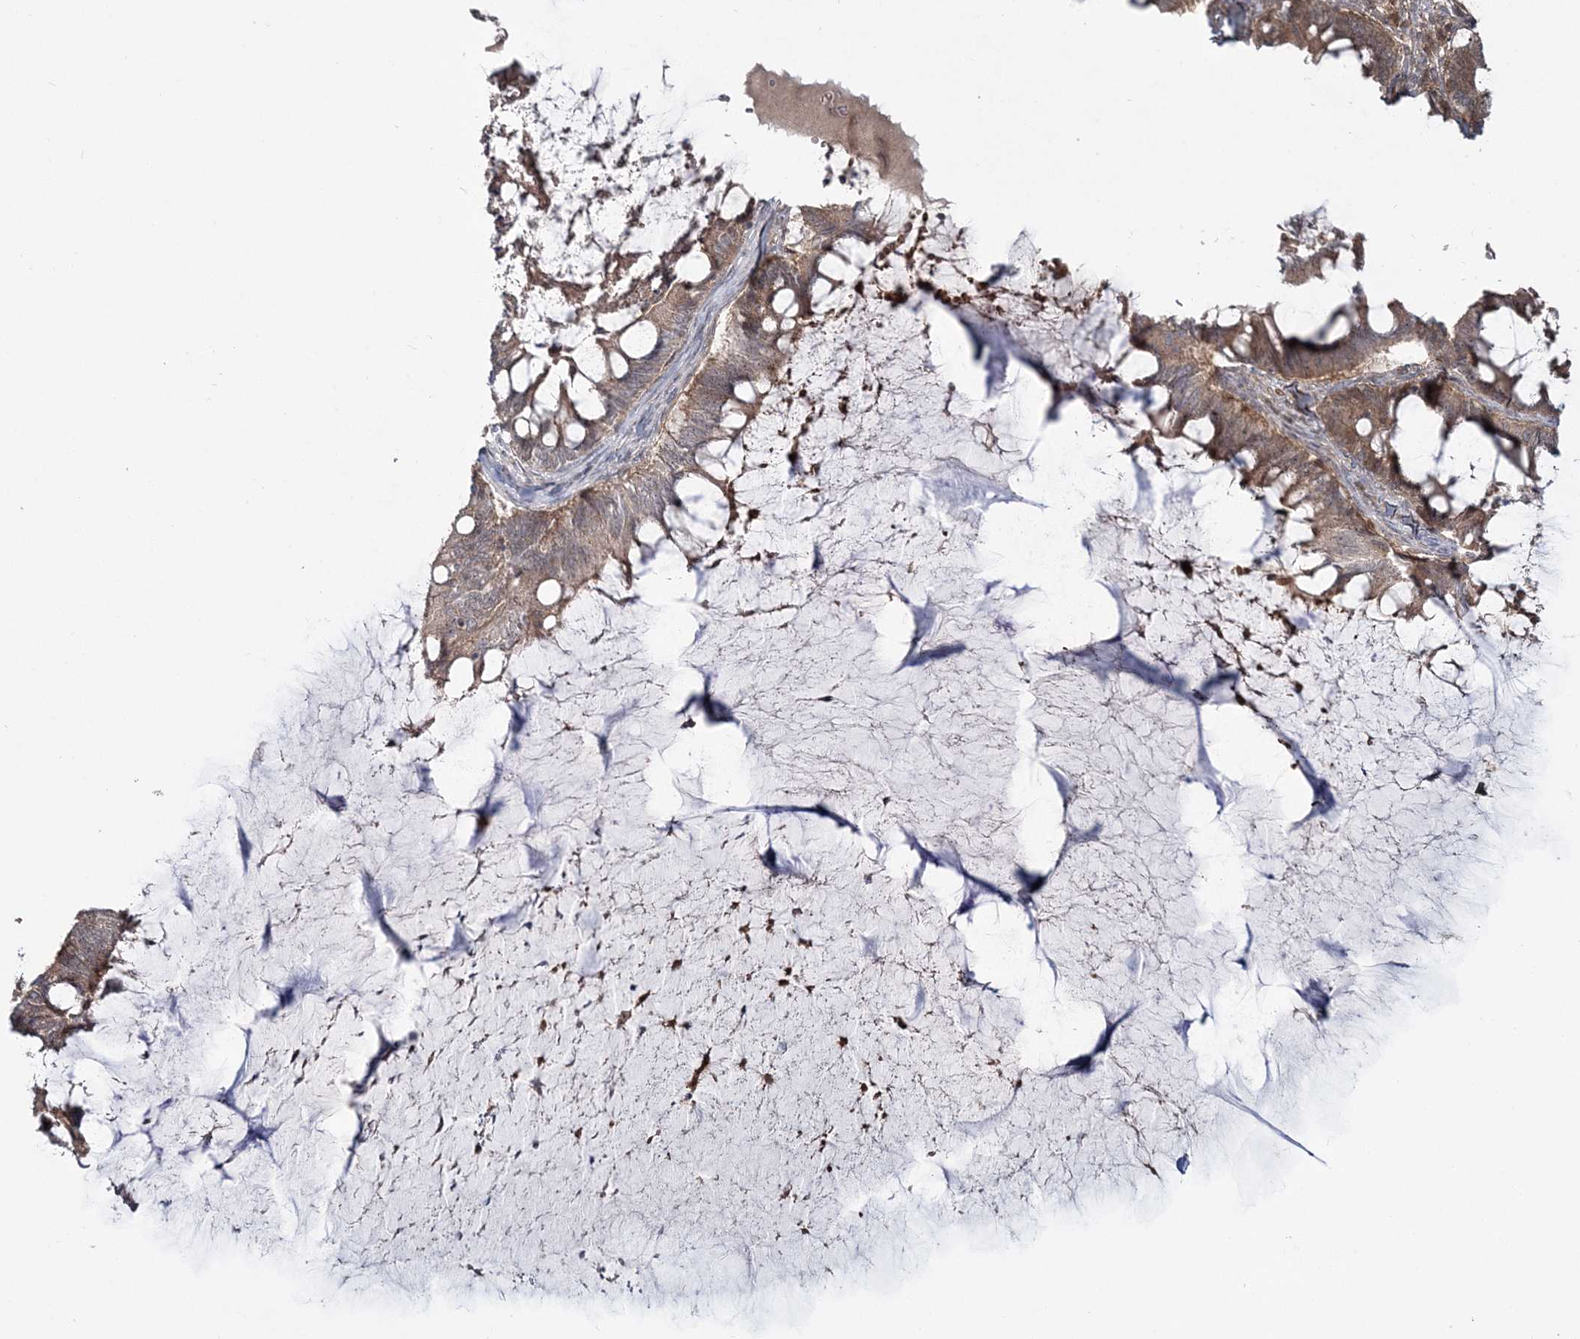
{"staining": {"intensity": "moderate", "quantity": ">75%", "location": "cytoplasmic/membranous"}, "tissue": "ovarian cancer", "cell_type": "Tumor cells", "image_type": "cancer", "snomed": [{"axis": "morphology", "description": "Cystadenocarcinoma, mucinous, NOS"}, {"axis": "topography", "description": "Ovary"}], "caption": "A brown stain highlights moderate cytoplasmic/membranous expression of a protein in mucinous cystadenocarcinoma (ovarian) tumor cells.", "gene": "MOCS2", "patient": {"sex": "female", "age": 61}}